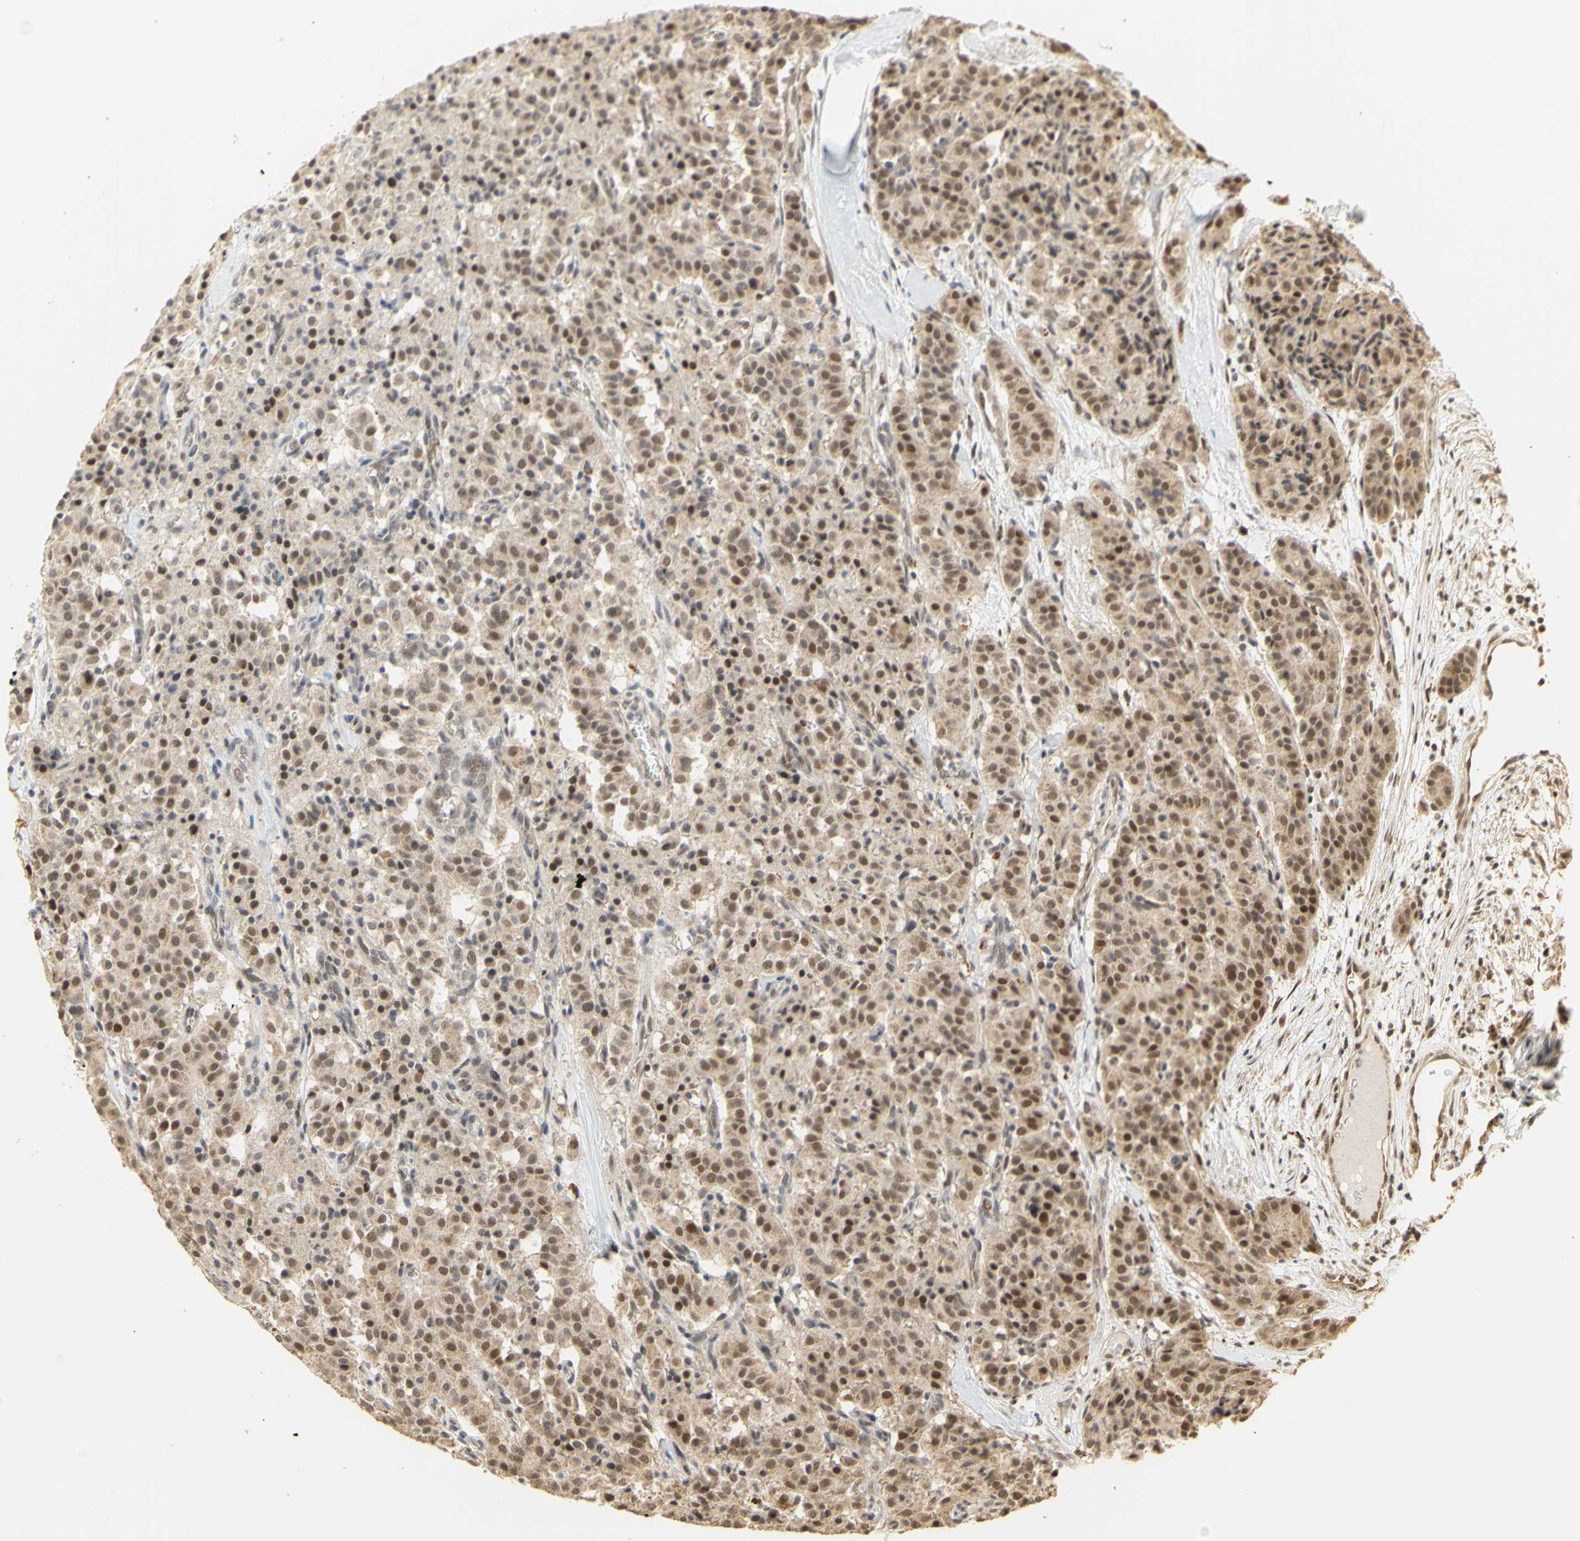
{"staining": {"intensity": "weak", "quantity": ">75%", "location": "cytoplasmic/membranous,nuclear"}, "tissue": "carcinoid", "cell_type": "Tumor cells", "image_type": "cancer", "snomed": [{"axis": "morphology", "description": "Carcinoid, malignant, NOS"}, {"axis": "topography", "description": "Lung"}], "caption": "Tumor cells display low levels of weak cytoplasmic/membranous and nuclear positivity in approximately >75% of cells in human carcinoid.", "gene": "GTF2E2", "patient": {"sex": "male", "age": 30}}